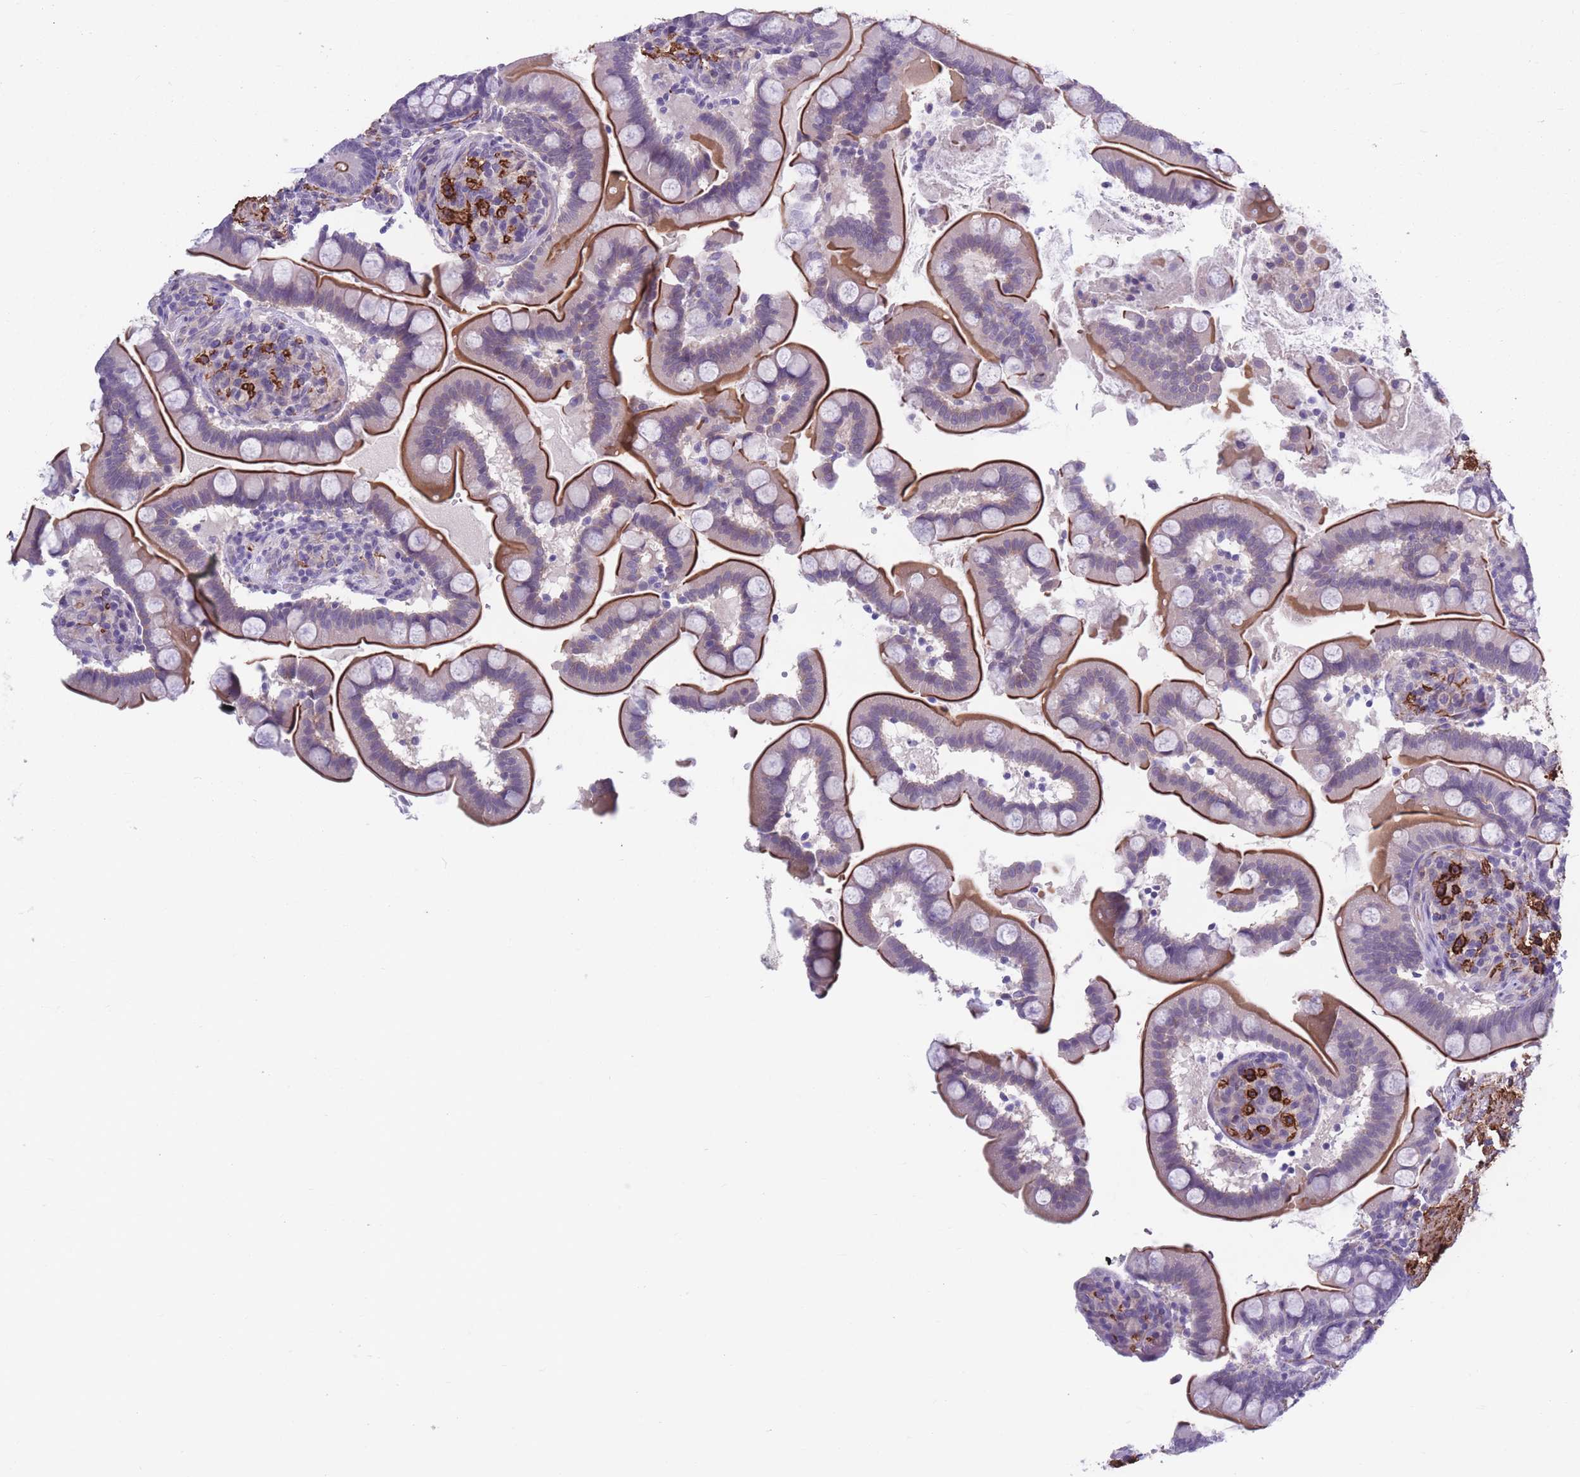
{"staining": {"intensity": "strong", "quantity": ">75%", "location": "cytoplasmic/membranous"}, "tissue": "small intestine", "cell_type": "Glandular cells", "image_type": "normal", "snomed": [{"axis": "morphology", "description": "Normal tissue, NOS"}, {"axis": "topography", "description": "Small intestine"}], "caption": "A high amount of strong cytoplasmic/membranous staining is appreciated in approximately >75% of glandular cells in unremarkable small intestine.", "gene": "DPYD", "patient": {"sex": "female", "age": 64}}